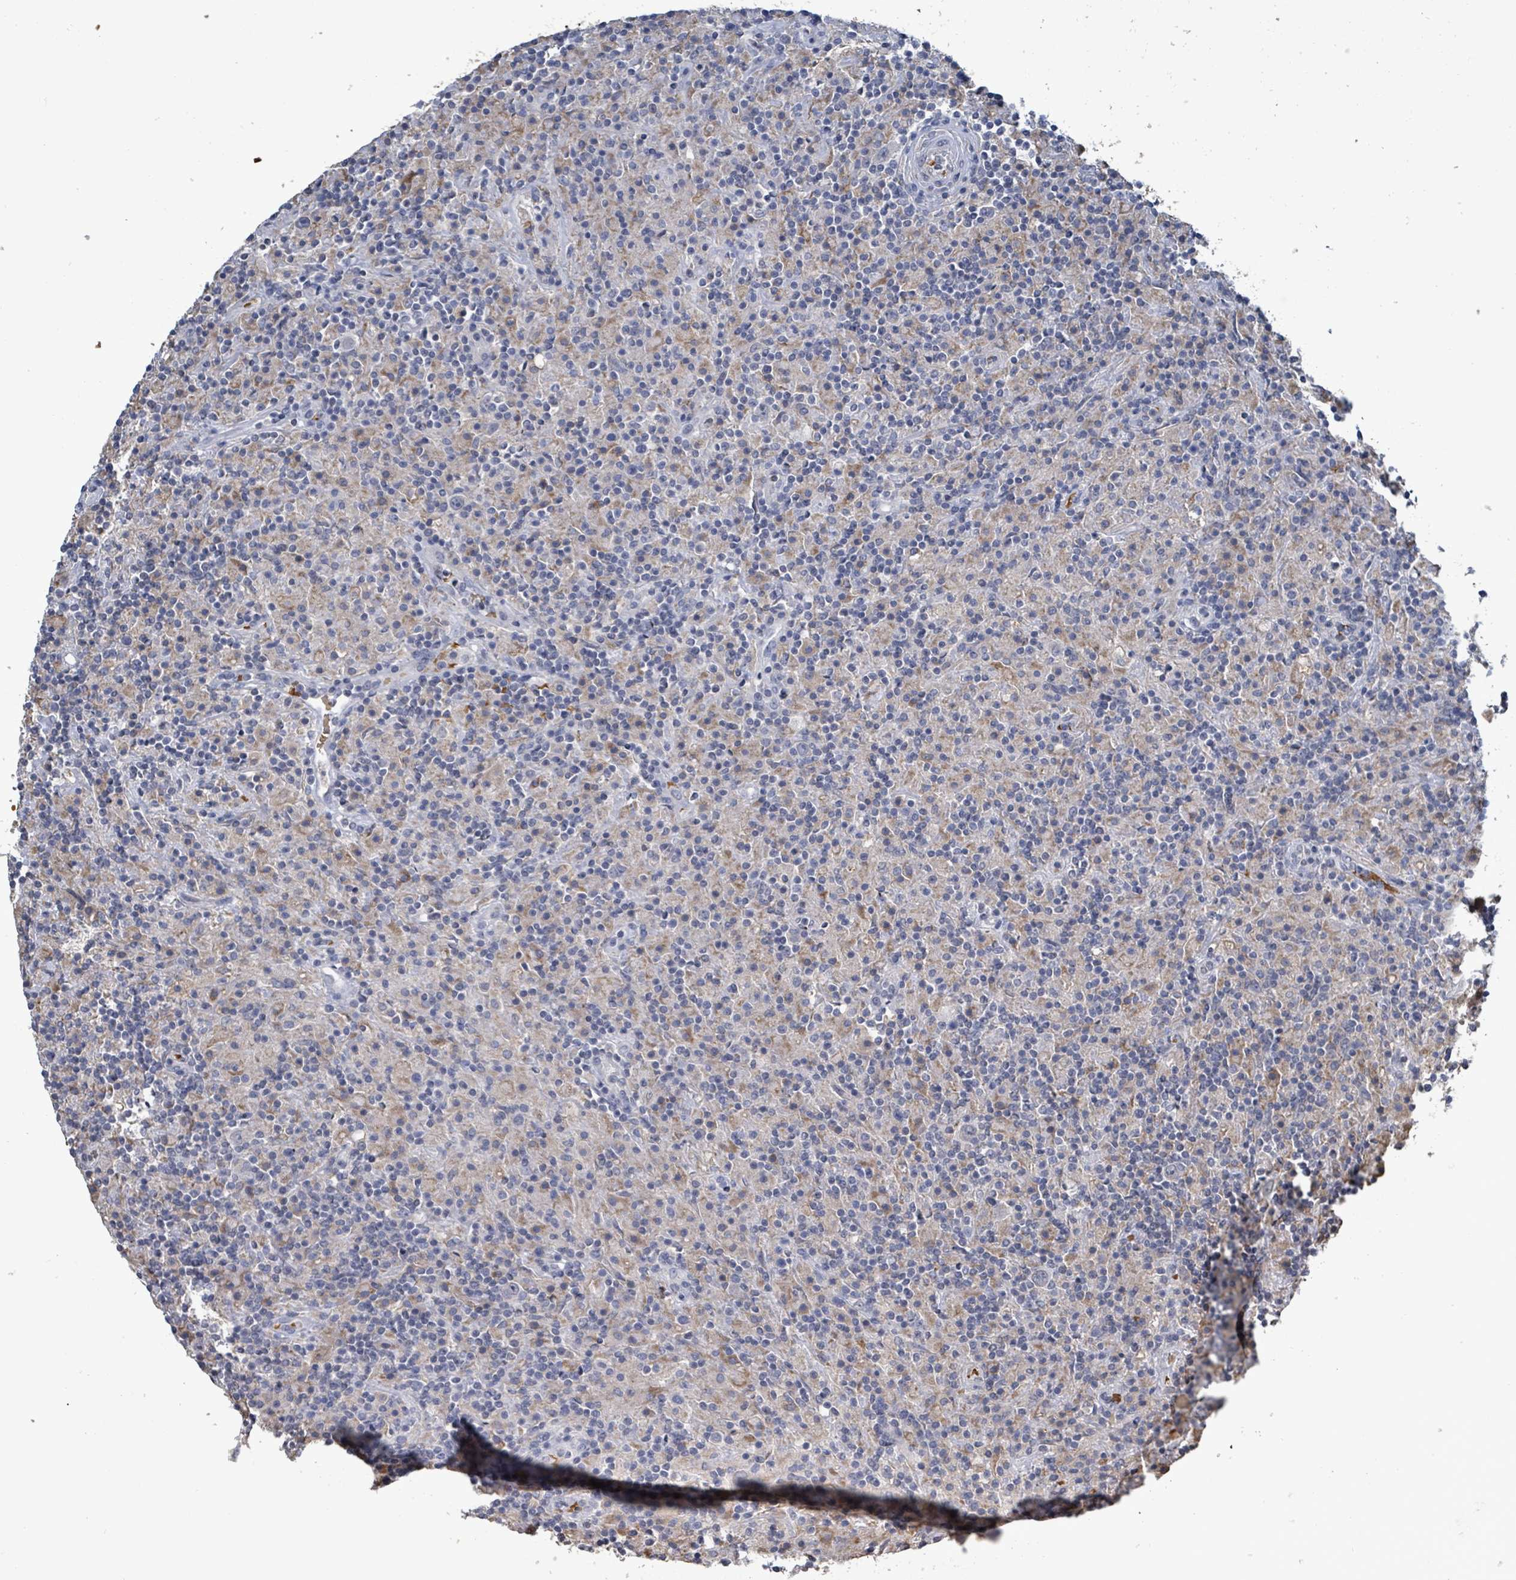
{"staining": {"intensity": "negative", "quantity": "none", "location": "none"}, "tissue": "lymphoma", "cell_type": "Tumor cells", "image_type": "cancer", "snomed": [{"axis": "morphology", "description": "Hodgkin's disease, NOS"}, {"axis": "topography", "description": "Lymph node"}], "caption": "Tumor cells show no significant staining in Hodgkin's disease. The staining was performed using DAB (3,3'-diaminobenzidine) to visualize the protein expression in brown, while the nuclei were stained in blue with hematoxylin (Magnification: 20x).", "gene": "SEBOX", "patient": {"sex": "male", "age": 70}}